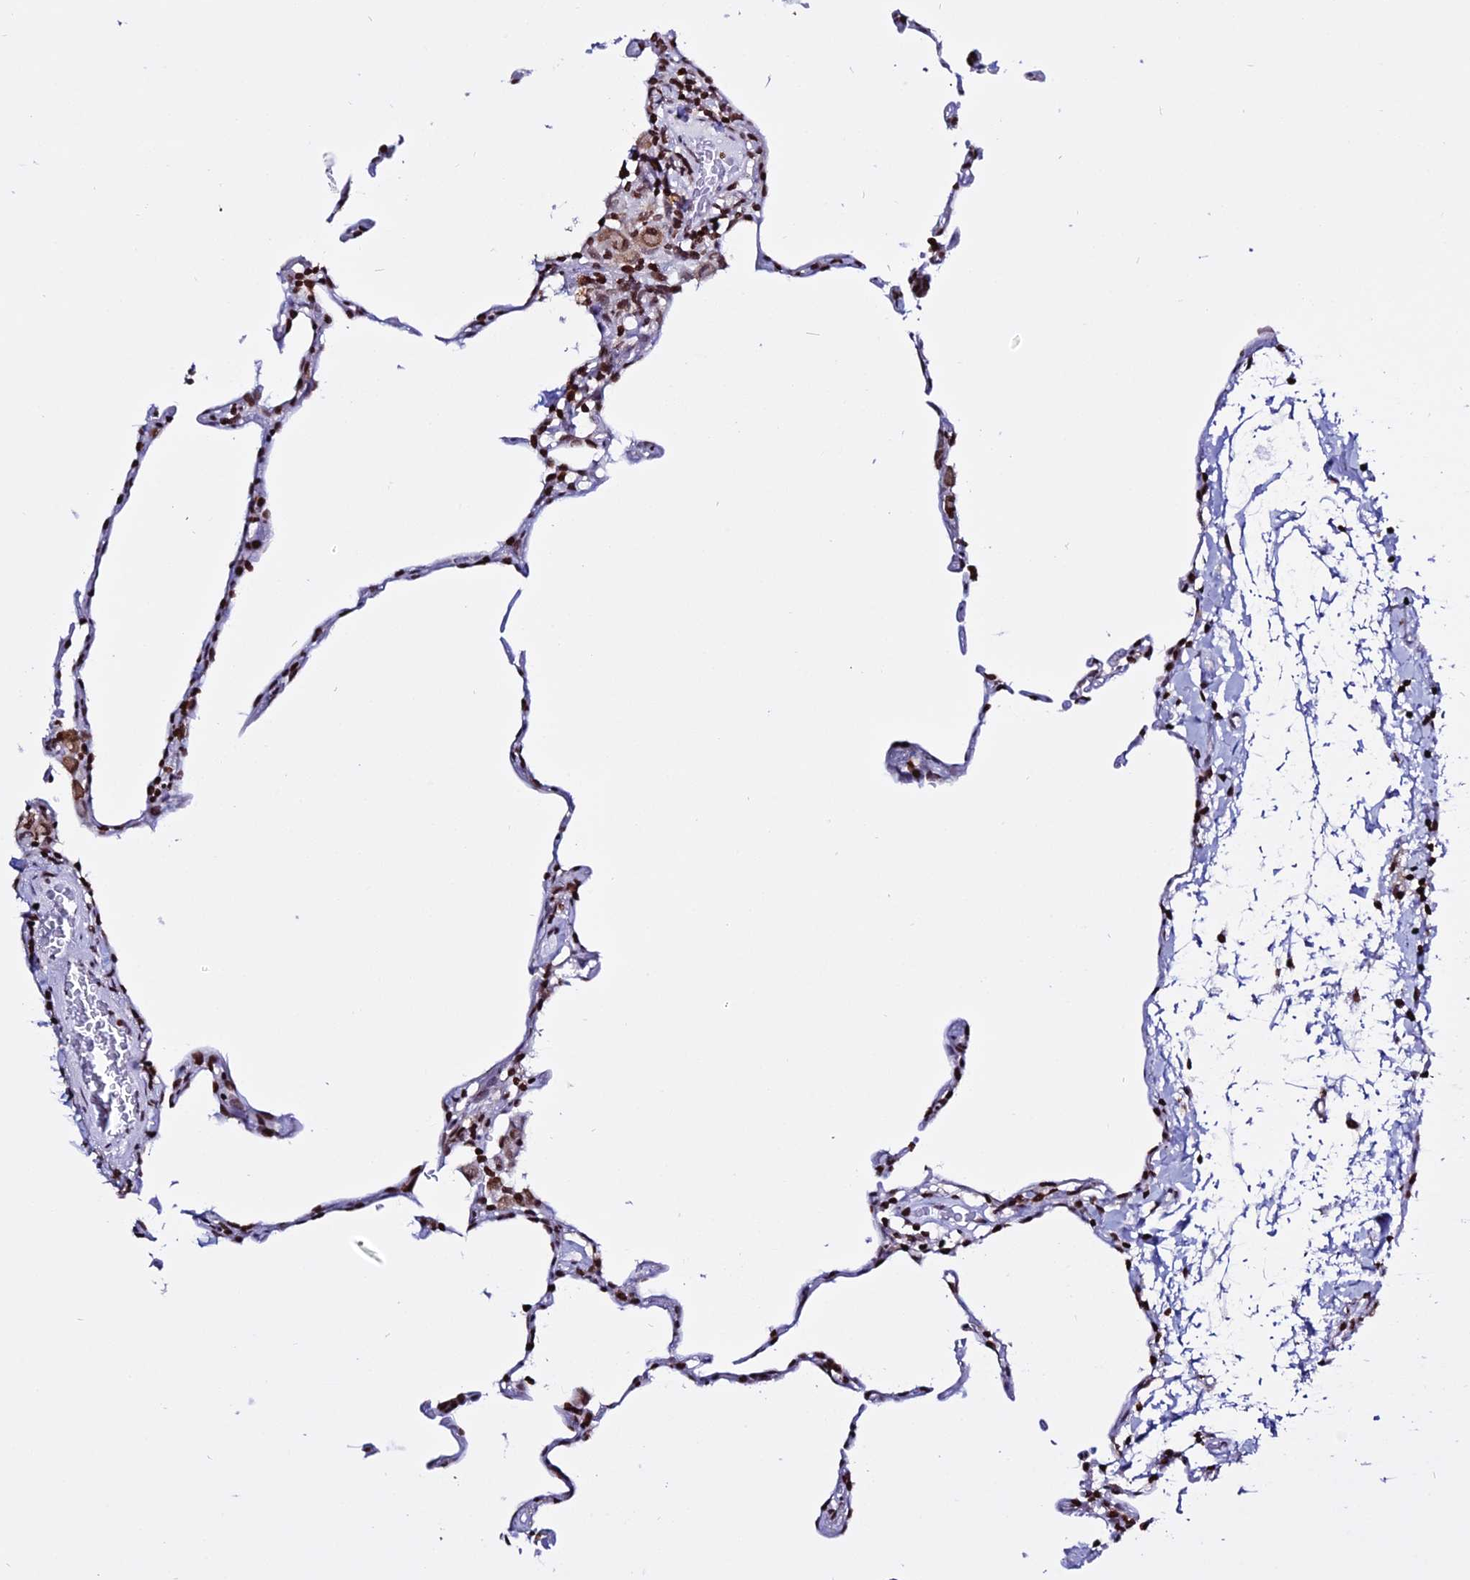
{"staining": {"intensity": "strong", "quantity": ">75%", "location": "nuclear"}, "tissue": "lung", "cell_type": "Alveolar cells", "image_type": "normal", "snomed": [{"axis": "morphology", "description": "Normal tissue, NOS"}, {"axis": "topography", "description": "Lung"}], "caption": "Immunohistochemical staining of benign human lung exhibits >75% levels of strong nuclear protein positivity in approximately >75% of alveolar cells. (Brightfield microscopy of DAB IHC at high magnification).", "gene": "ENSG00000282988", "patient": {"sex": "female", "age": 57}}